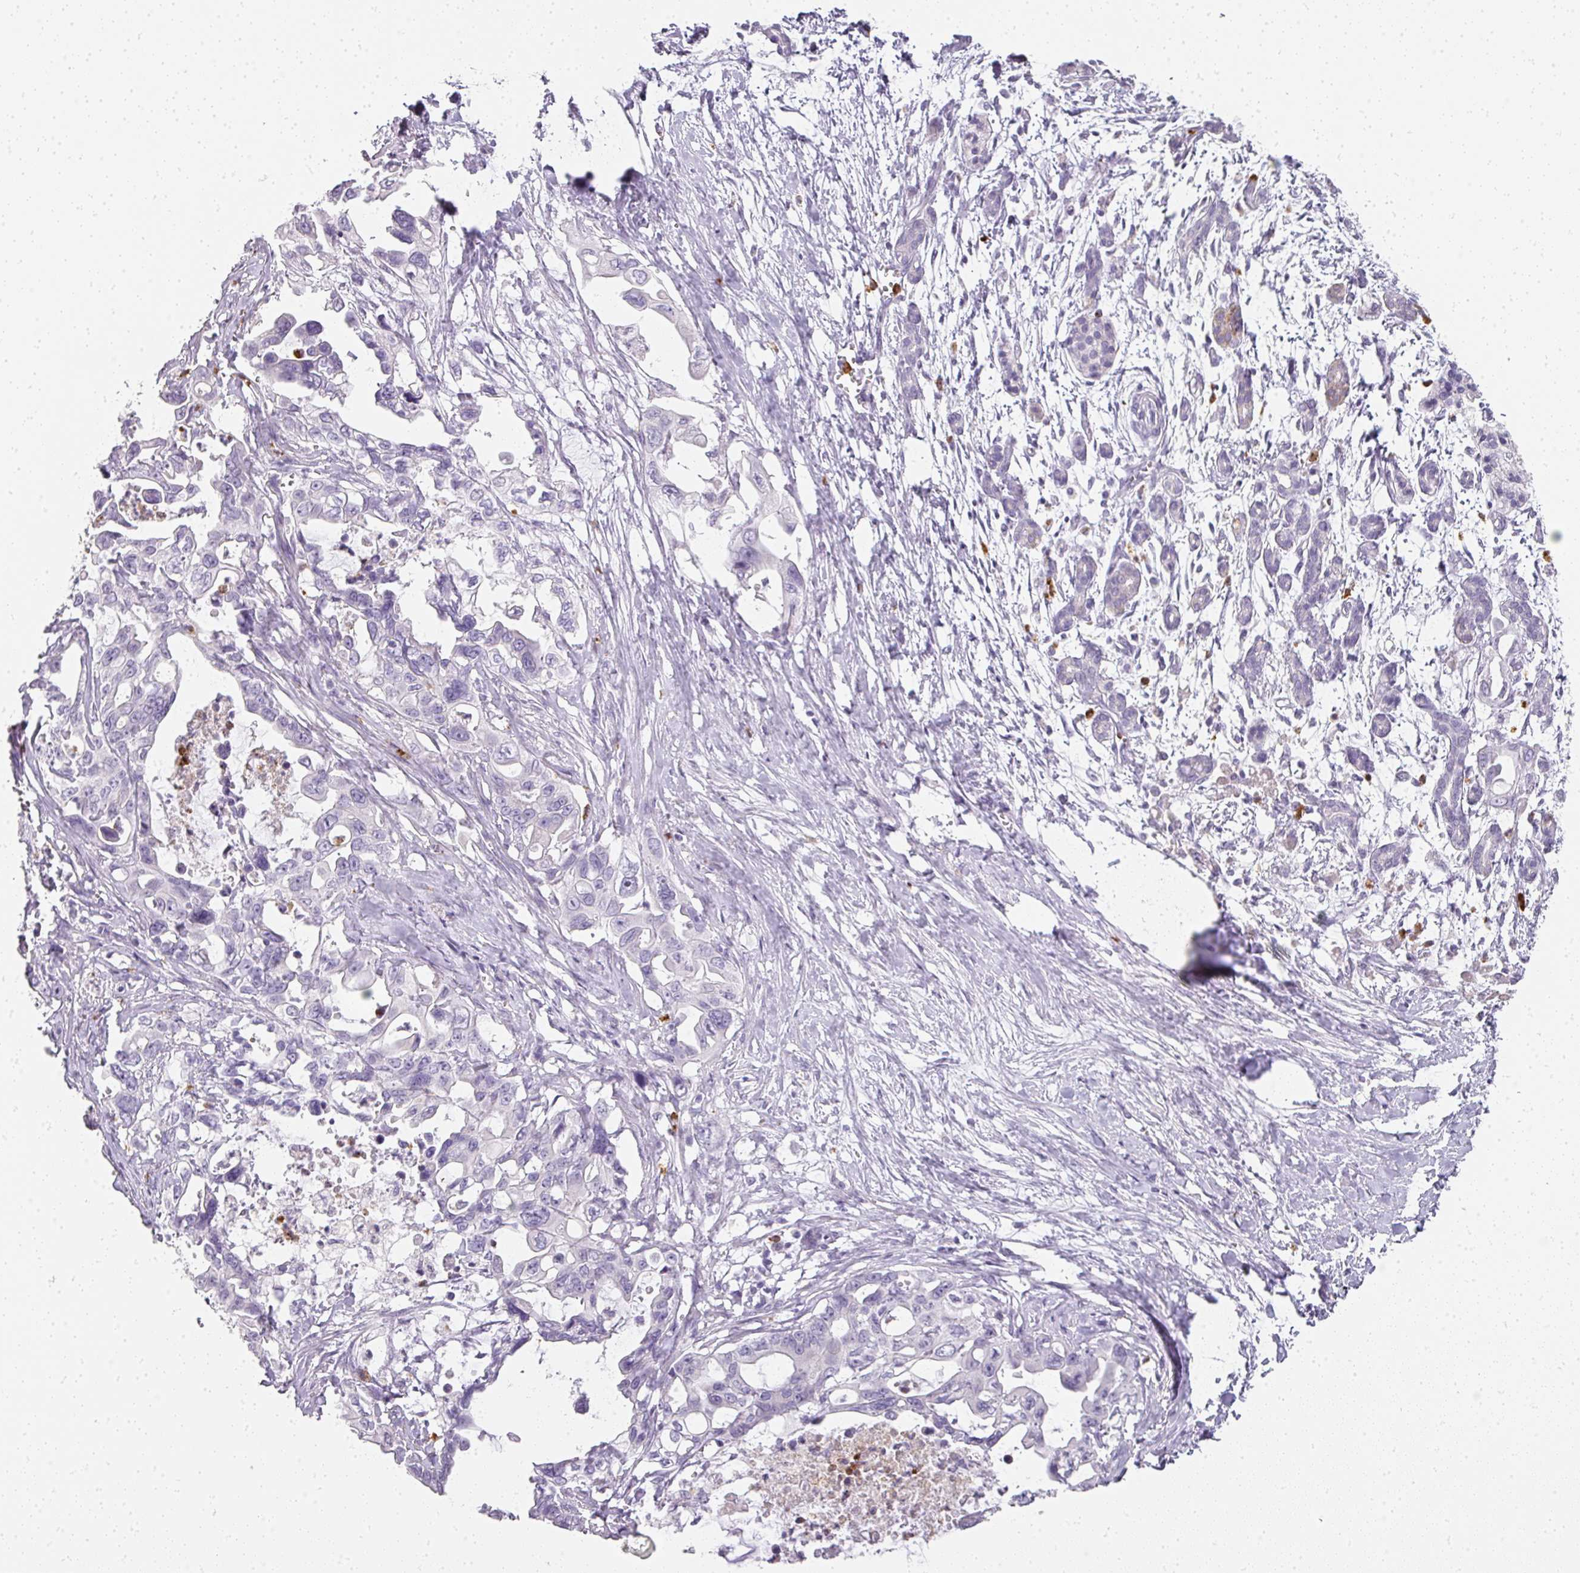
{"staining": {"intensity": "negative", "quantity": "none", "location": "none"}, "tissue": "pancreatic cancer", "cell_type": "Tumor cells", "image_type": "cancer", "snomed": [{"axis": "morphology", "description": "Adenocarcinoma, NOS"}, {"axis": "topography", "description": "Pancreas"}], "caption": "The immunohistochemistry photomicrograph has no significant expression in tumor cells of pancreatic cancer (adenocarcinoma) tissue.", "gene": "CAMP", "patient": {"sex": "male", "age": 61}}